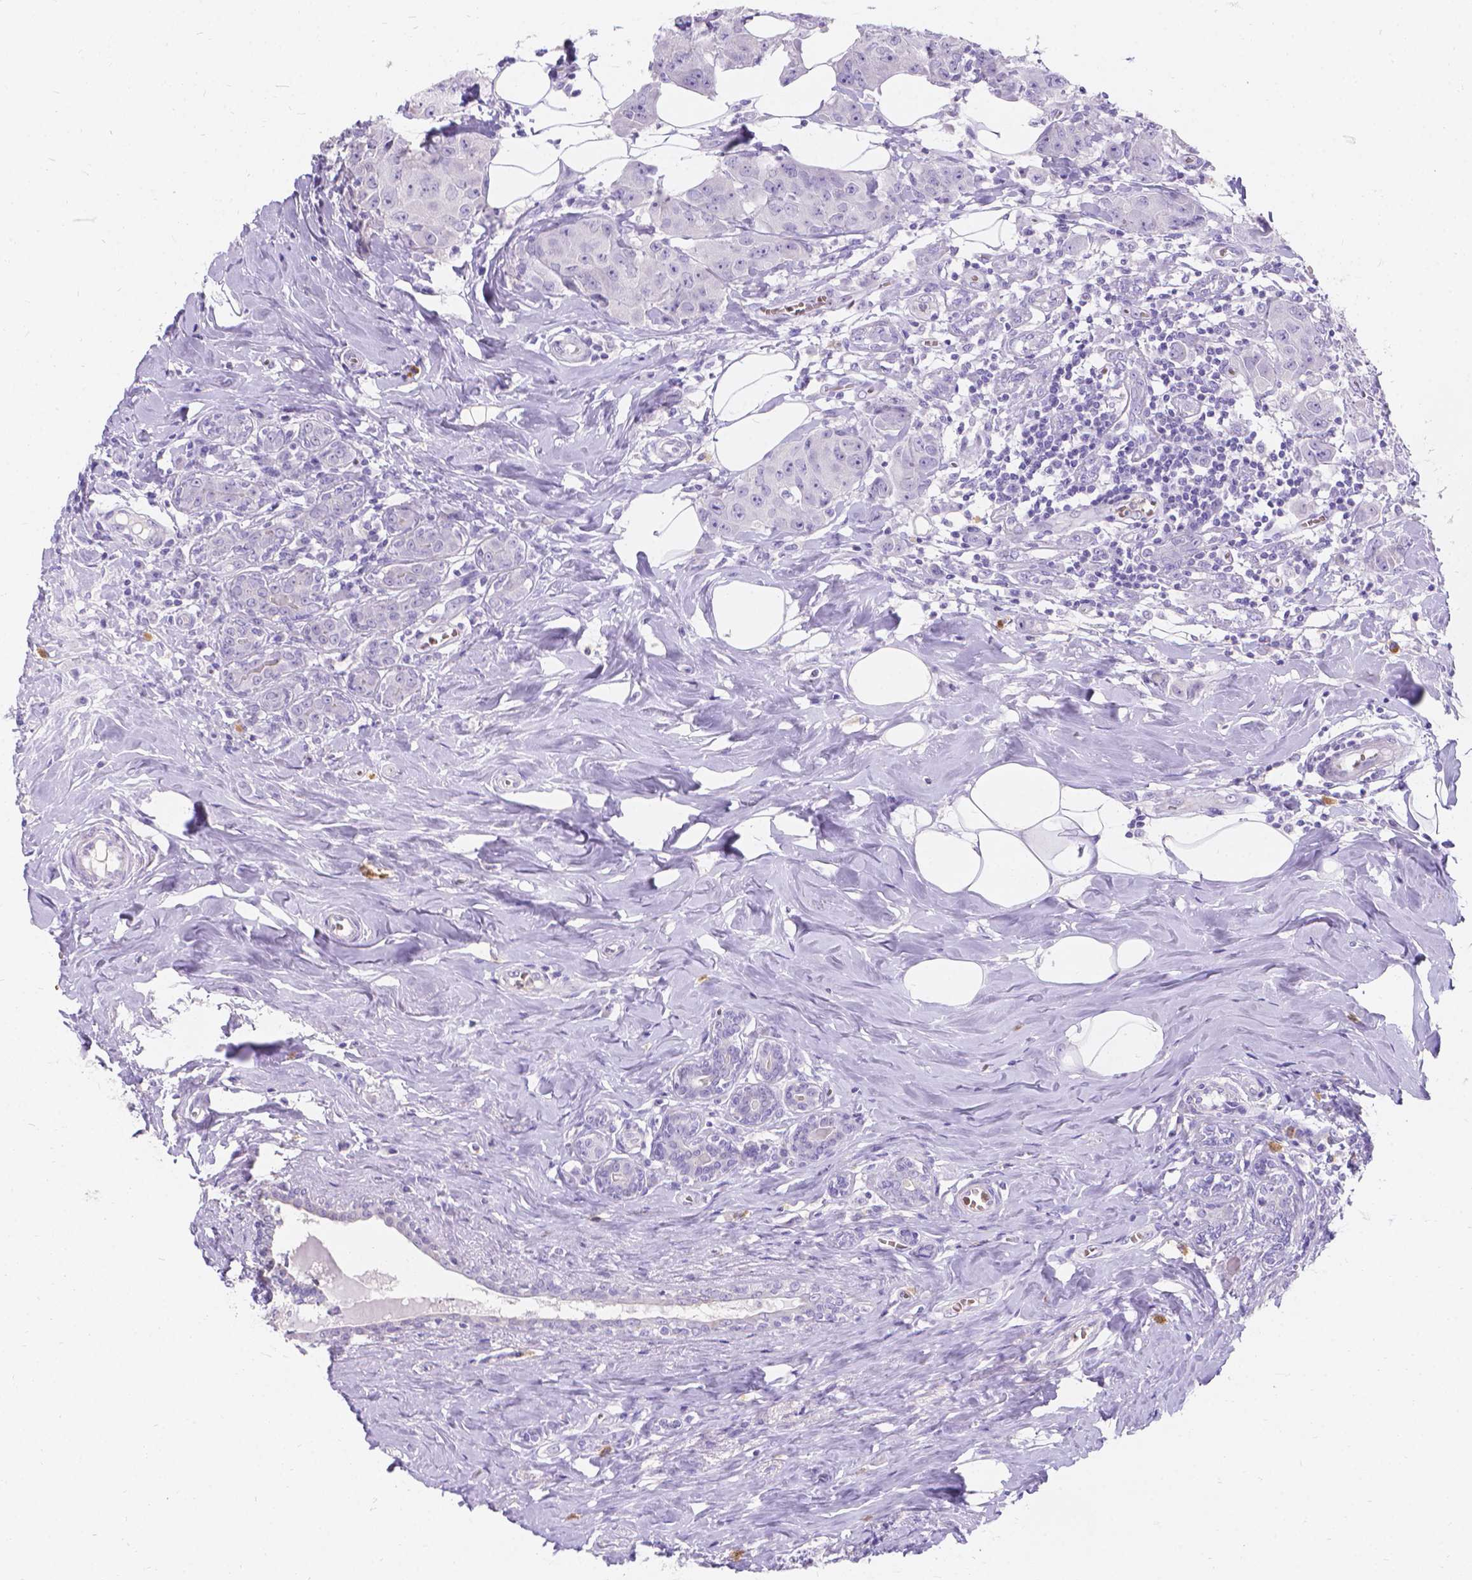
{"staining": {"intensity": "negative", "quantity": "none", "location": "none"}, "tissue": "breast cancer", "cell_type": "Tumor cells", "image_type": "cancer", "snomed": [{"axis": "morphology", "description": "Normal tissue, NOS"}, {"axis": "morphology", "description": "Duct carcinoma"}, {"axis": "topography", "description": "Breast"}], "caption": "This is an immunohistochemistry (IHC) photomicrograph of human intraductal carcinoma (breast). There is no positivity in tumor cells.", "gene": "GNRHR", "patient": {"sex": "female", "age": 43}}